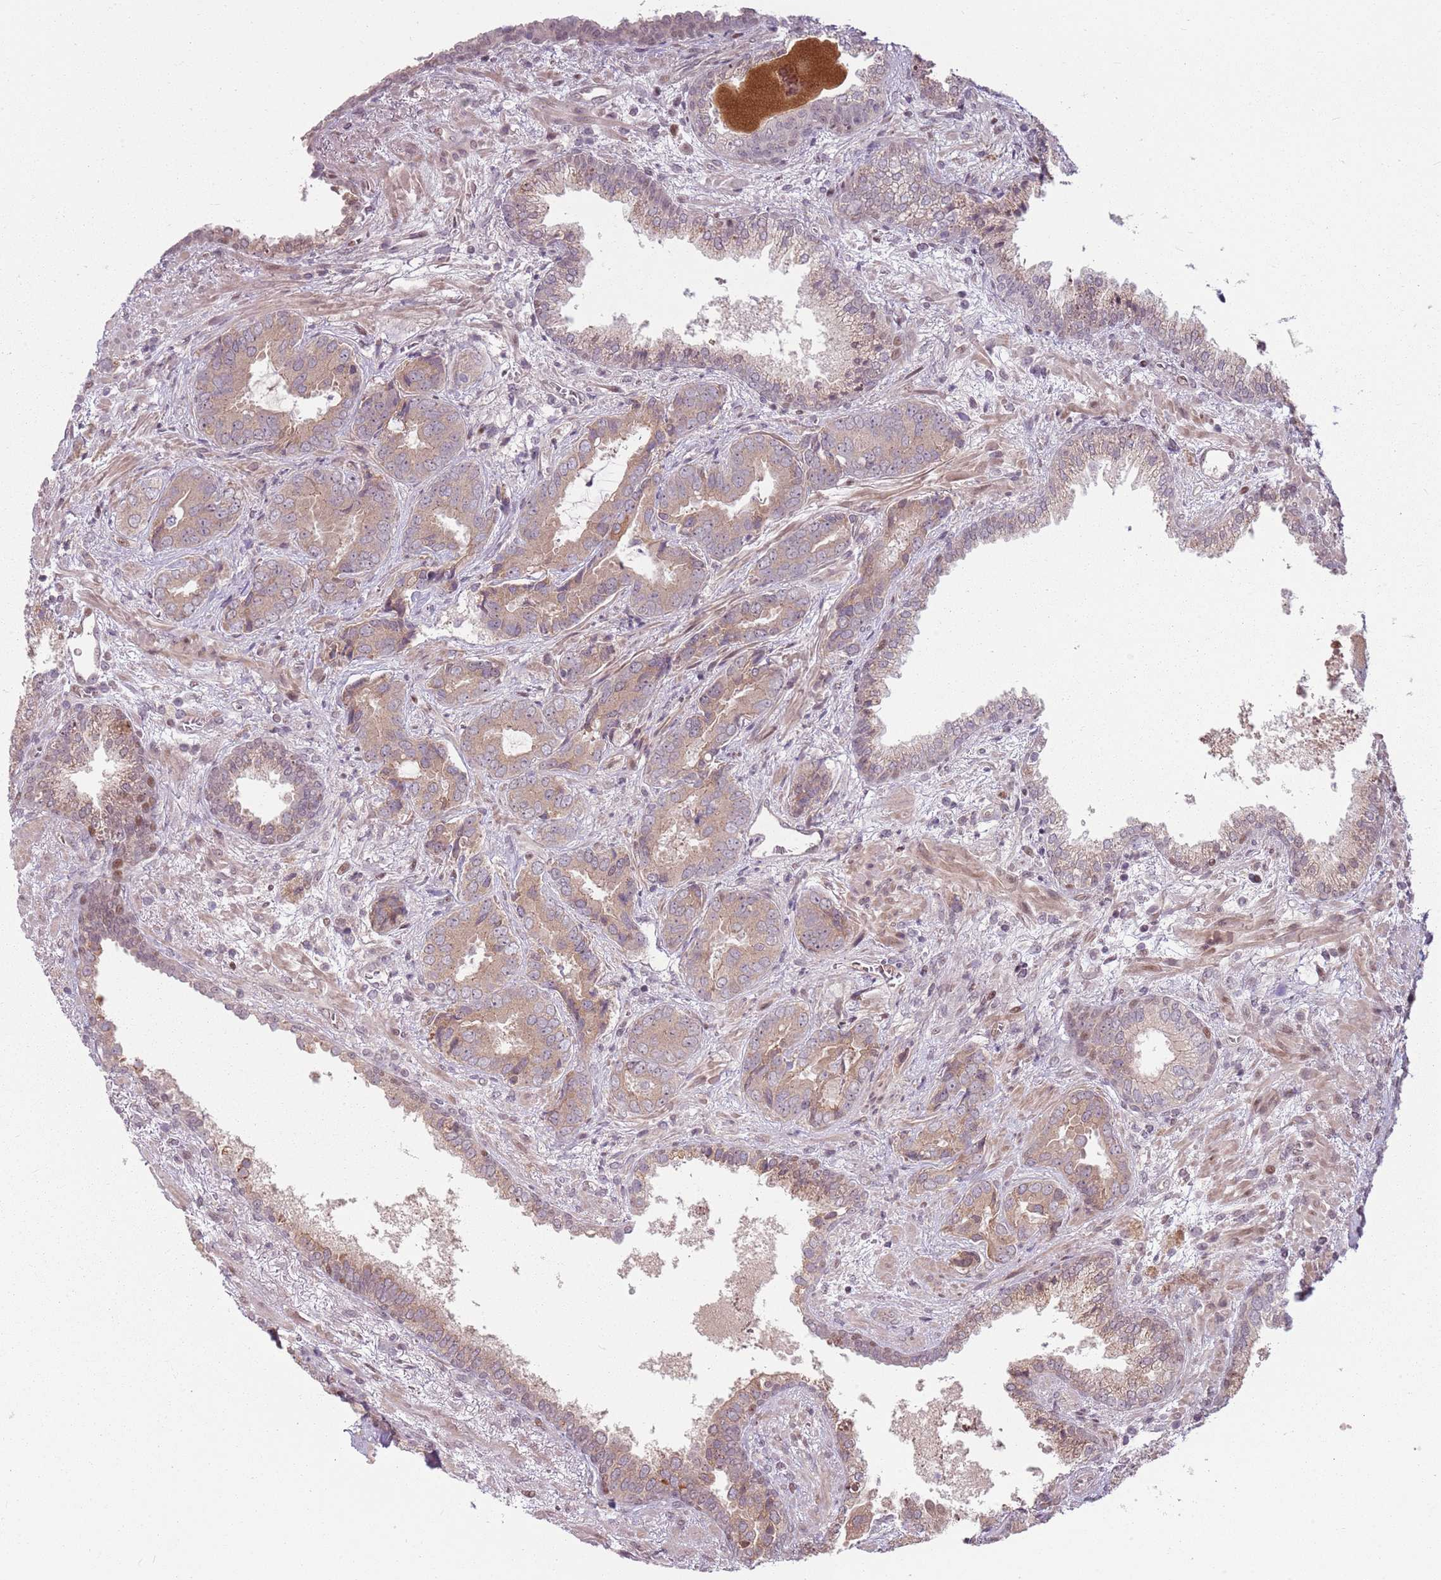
{"staining": {"intensity": "moderate", "quantity": ">75%", "location": "cytoplasmic/membranous"}, "tissue": "prostate cancer", "cell_type": "Tumor cells", "image_type": "cancer", "snomed": [{"axis": "morphology", "description": "Adenocarcinoma, High grade"}, {"axis": "topography", "description": "Prostate"}], "caption": "Immunohistochemical staining of prostate cancer demonstrates medium levels of moderate cytoplasmic/membranous protein positivity in approximately >75% of tumor cells. Immunohistochemistry stains the protein of interest in brown and the nuclei are stained blue.", "gene": "ADGRG1", "patient": {"sex": "male", "age": 71}}